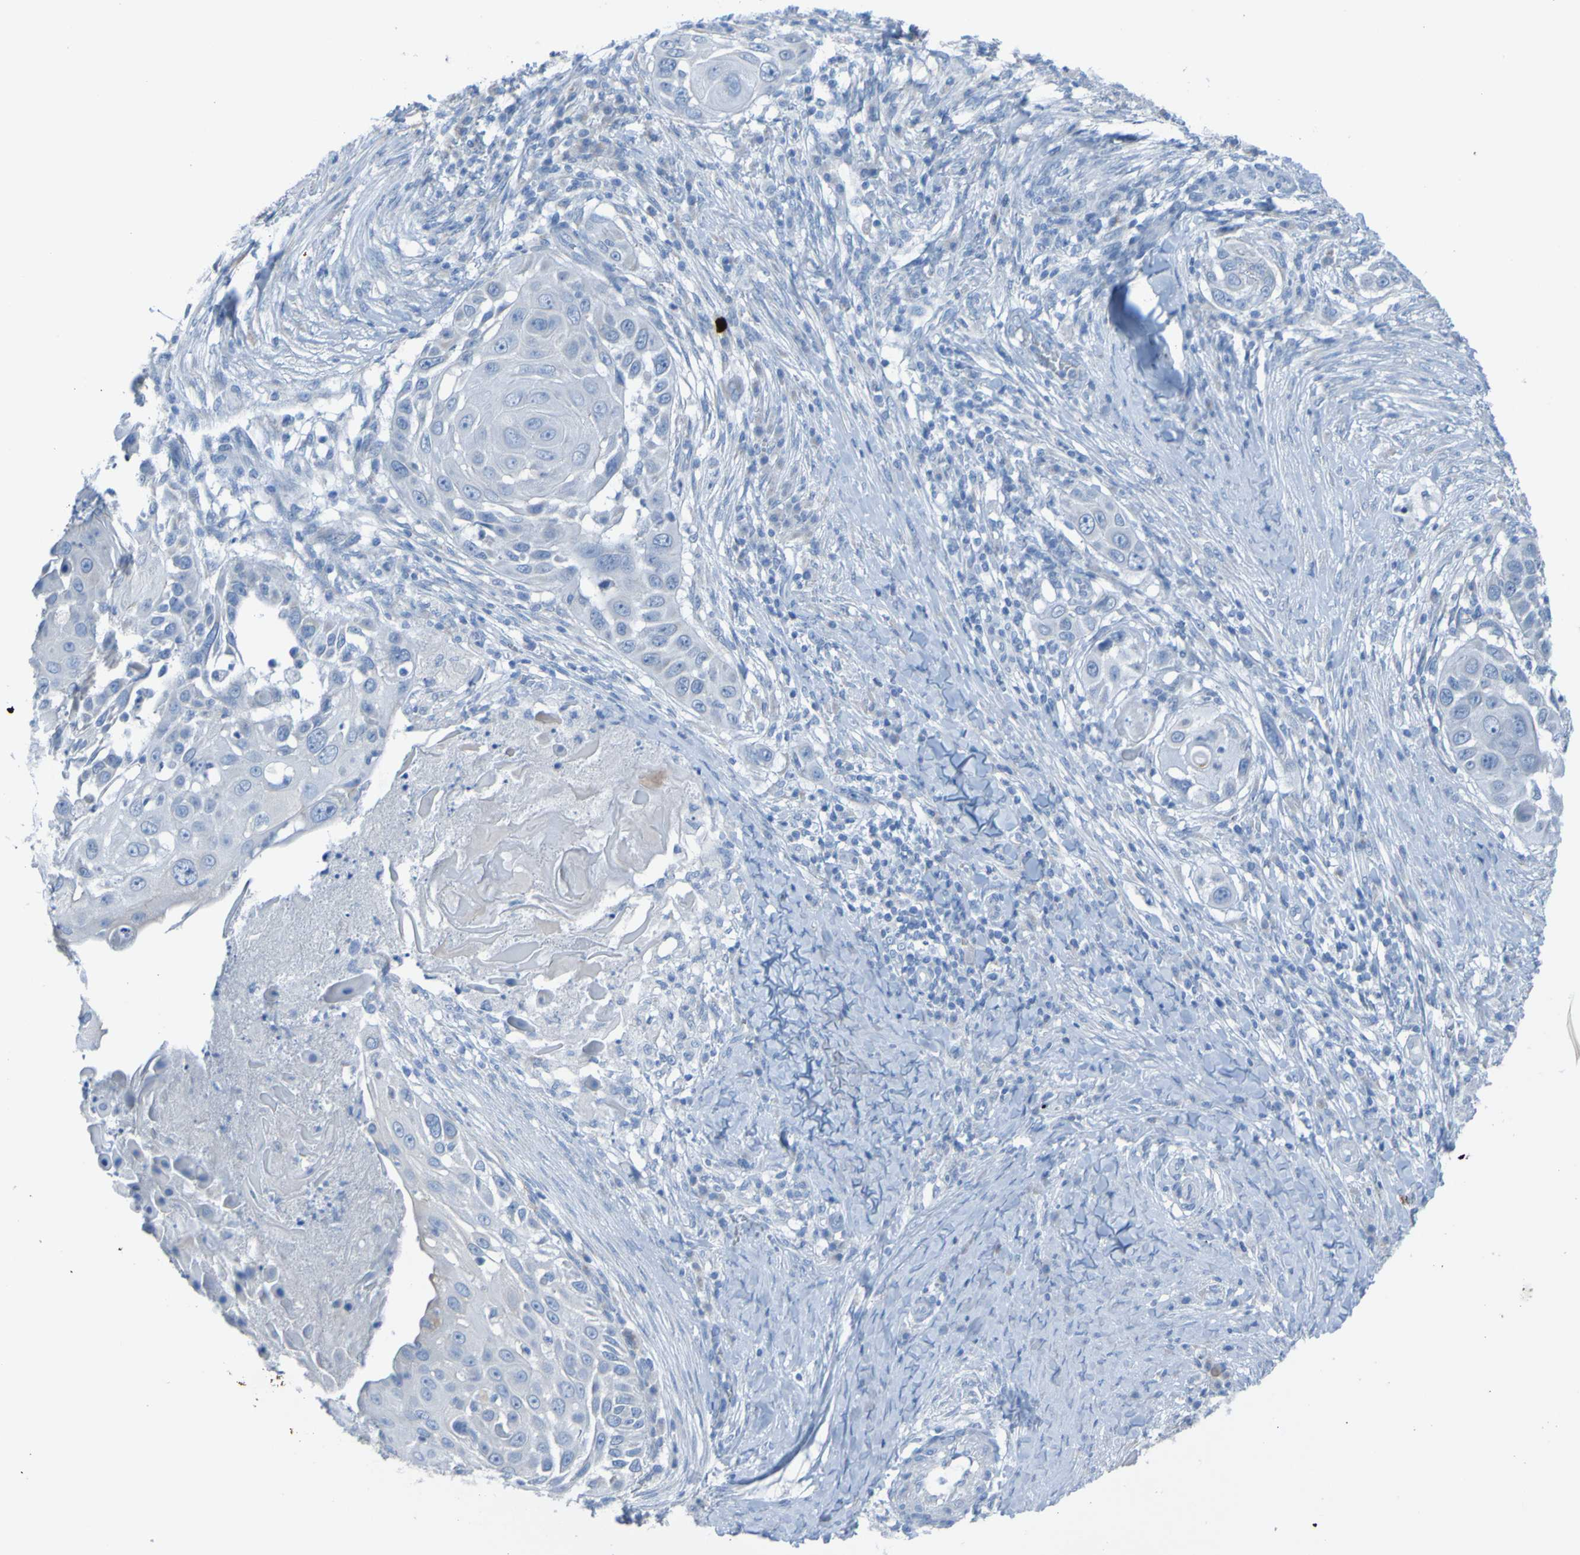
{"staining": {"intensity": "negative", "quantity": "none", "location": "none"}, "tissue": "skin cancer", "cell_type": "Tumor cells", "image_type": "cancer", "snomed": [{"axis": "morphology", "description": "Squamous cell carcinoma, NOS"}, {"axis": "topography", "description": "Skin"}], "caption": "This is an immunohistochemistry (IHC) histopathology image of human squamous cell carcinoma (skin). There is no staining in tumor cells.", "gene": "ACMSD", "patient": {"sex": "female", "age": 44}}